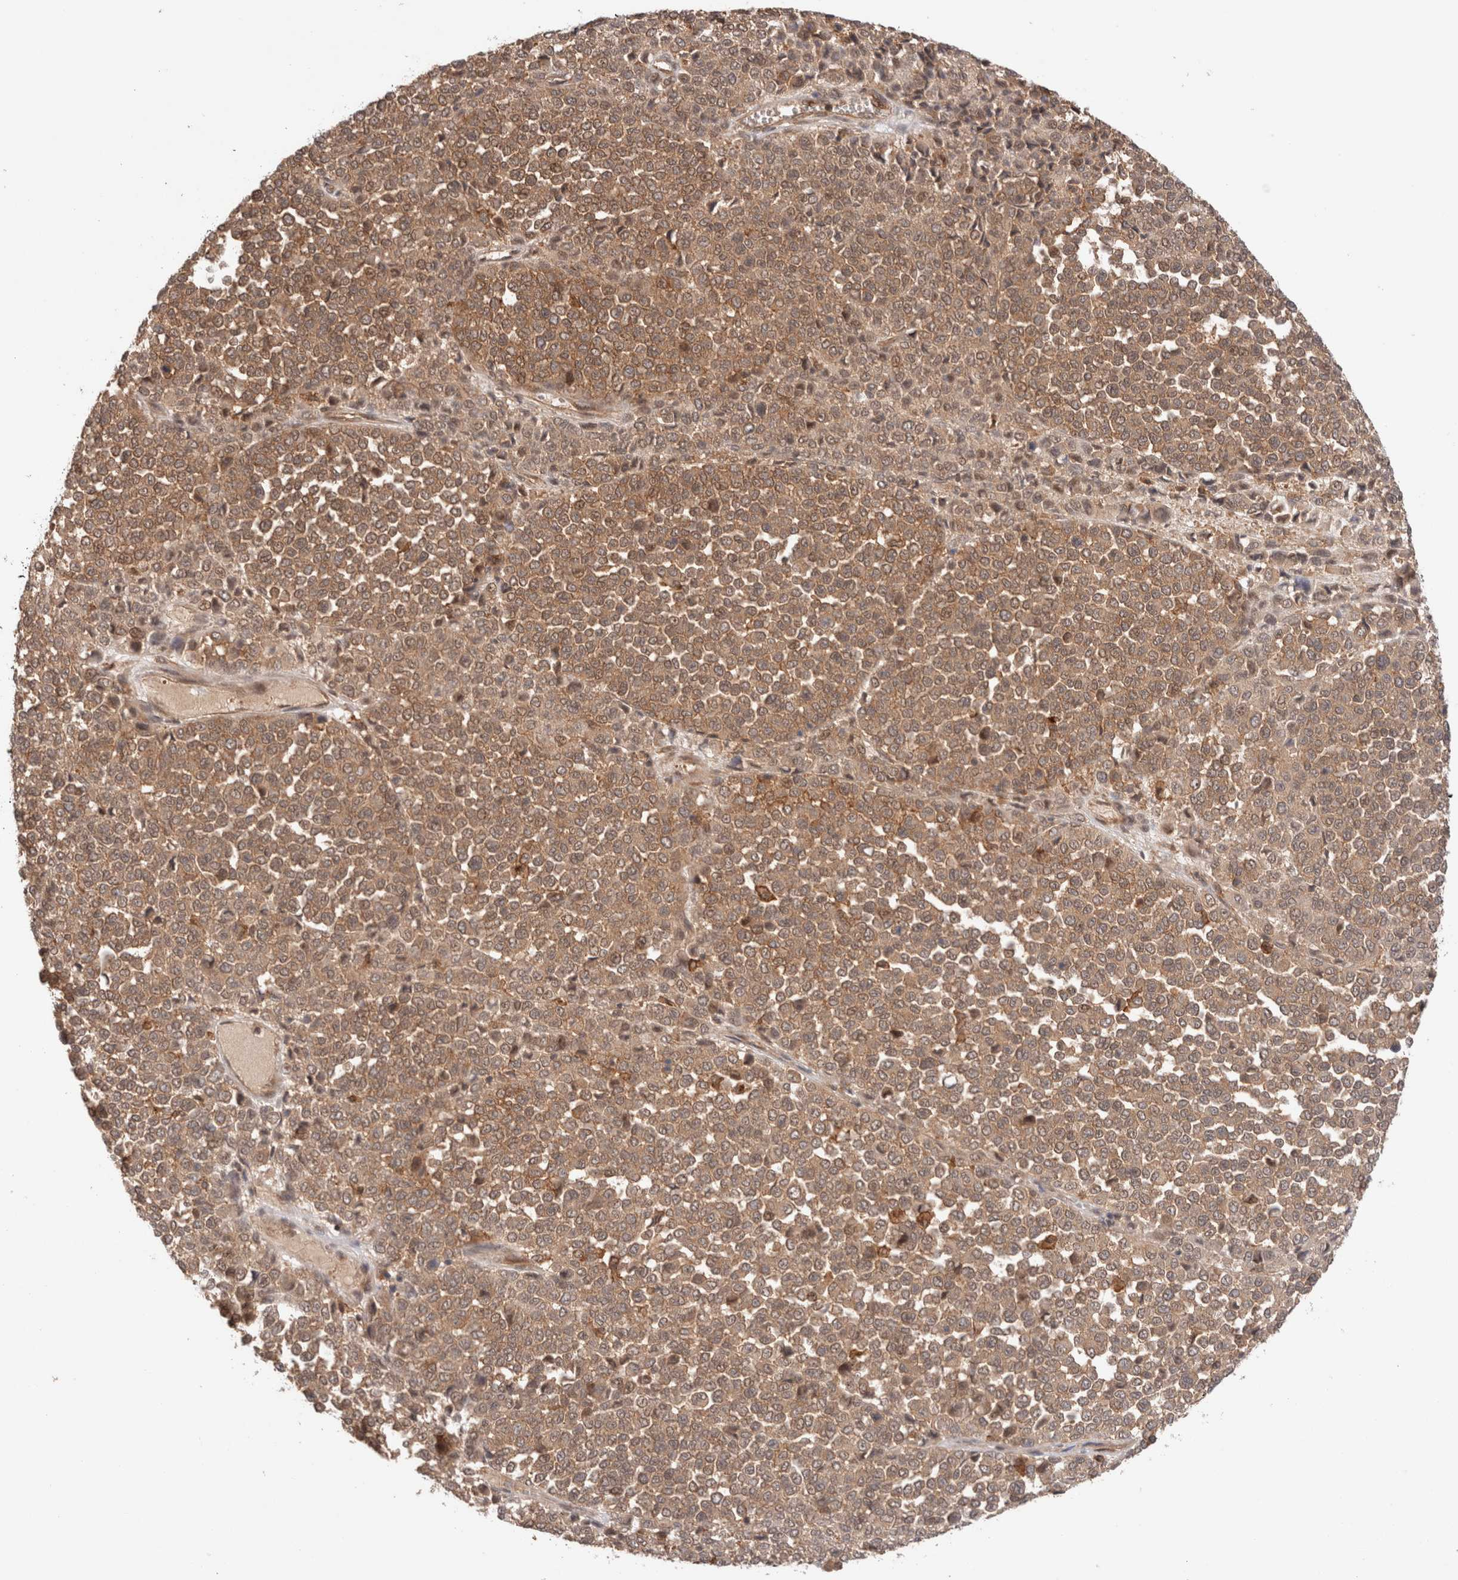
{"staining": {"intensity": "moderate", "quantity": ">75%", "location": "cytoplasmic/membranous,nuclear"}, "tissue": "melanoma", "cell_type": "Tumor cells", "image_type": "cancer", "snomed": [{"axis": "morphology", "description": "Malignant melanoma, Metastatic site"}, {"axis": "topography", "description": "Pancreas"}], "caption": "Immunohistochemical staining of melanoma reveals moderate cytoplasmic/membranous and nuclear protein positivity in approximately >75% of tumor cells.", "gene": "SIKE1", "patient": {"sex": "female", "age": 30}}